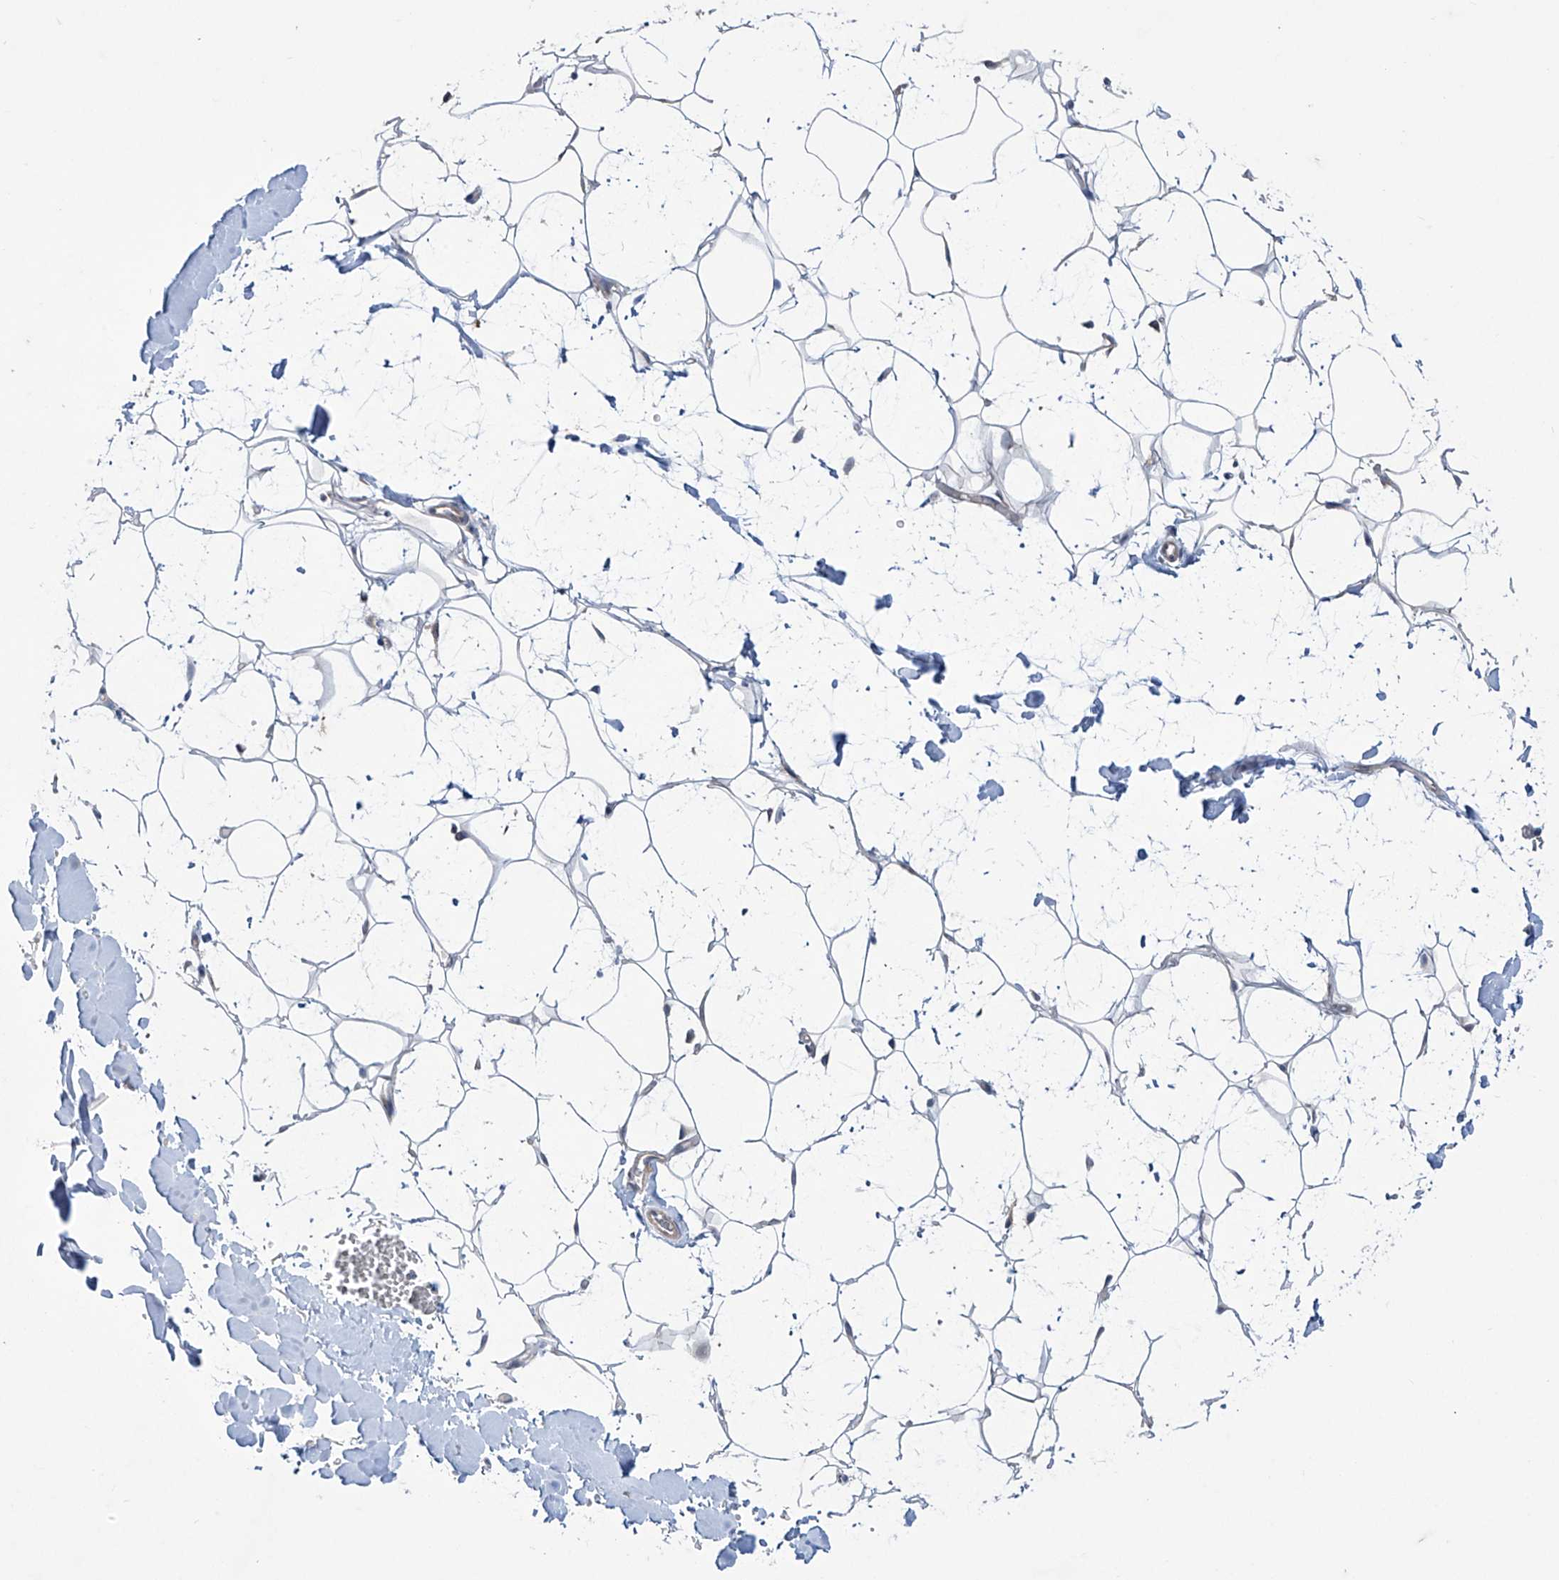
{"staining": {"intensity": "negative", "quantity": "none", "location": "none"}, "tissue": "adipose tissue", "cell_type": "Adipocytes", "image_type": "normal", "snomed": [{"axis": "morphology", "description": "Normal tissue, NOS"}, {"axis": "topography", "description": "Breast"}], "caption": "The image exhibits no staining of adipocytes in benign adipose tissue. (IHC, brightfield microscopy, high magnification).", "gene": "TRIM60", "patient": {"sex": "female", "age": 26}}